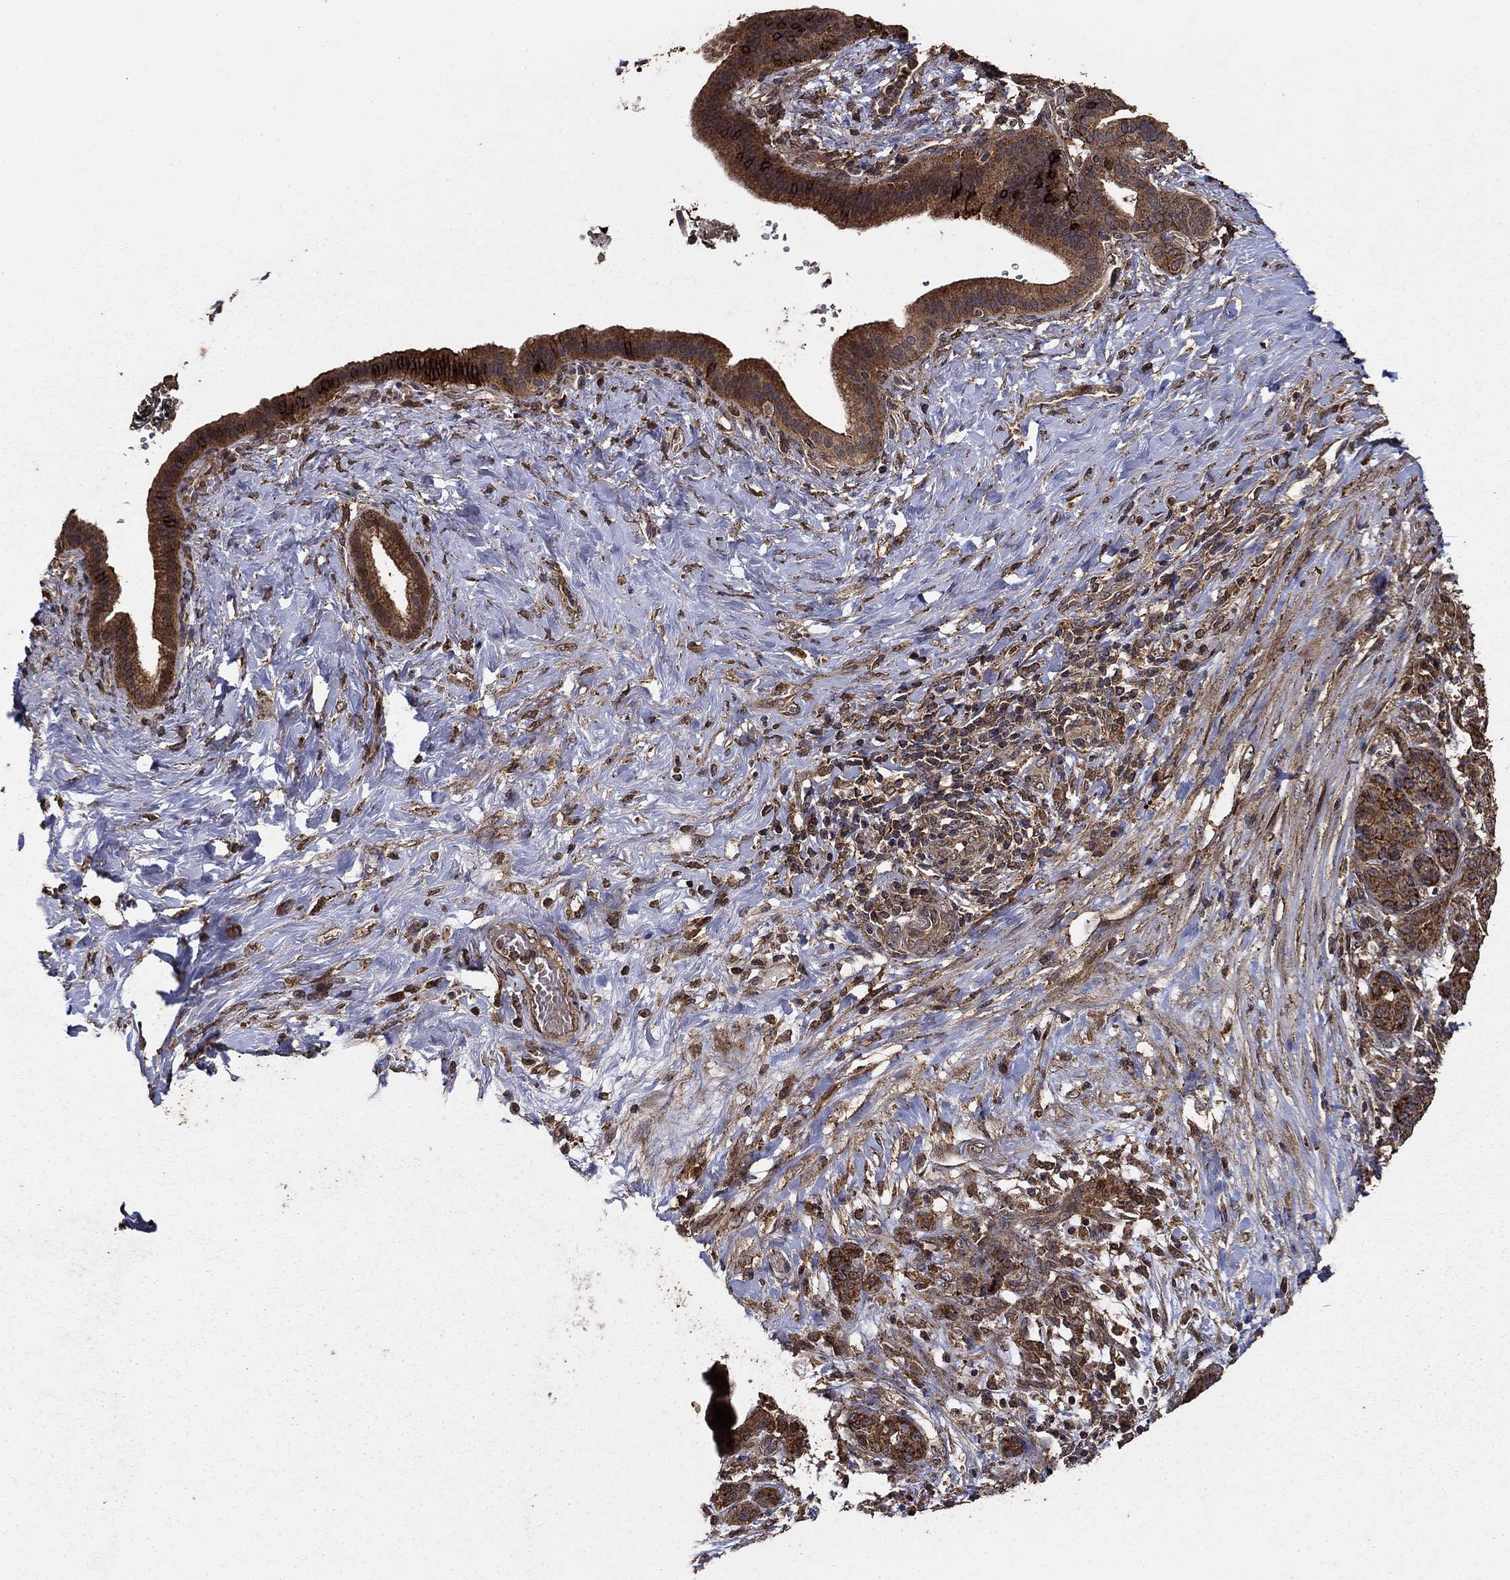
{"staining": {"intensity": "moderate", "quantity": ">75%", "location": "cytoplasmic/membranous"}, "tissue": "pancreatic cancer", "cell_type": "Tumor cells", "image_type": "cancer", "snomed": [{"axis": "morphology", "description": "Adenocarcinoma, NOS"}, {"axis": "topography", "description": "Pancreas"}], "caption": "Pancreatic cancer (adenocarcinoma) tissue exhibits moderate cytoplasmic/membranous positivity in approximately >75% of tumor cells, visualized by immunohistochemistry. Using DAB (3,3'-diaminobenzidine) (brown) and hematoxylin (blue) stains, captured at high magnification using brightfield microscopy.", "gene": "IFRD1", "patient": {"sex": "male", "age": 44}}